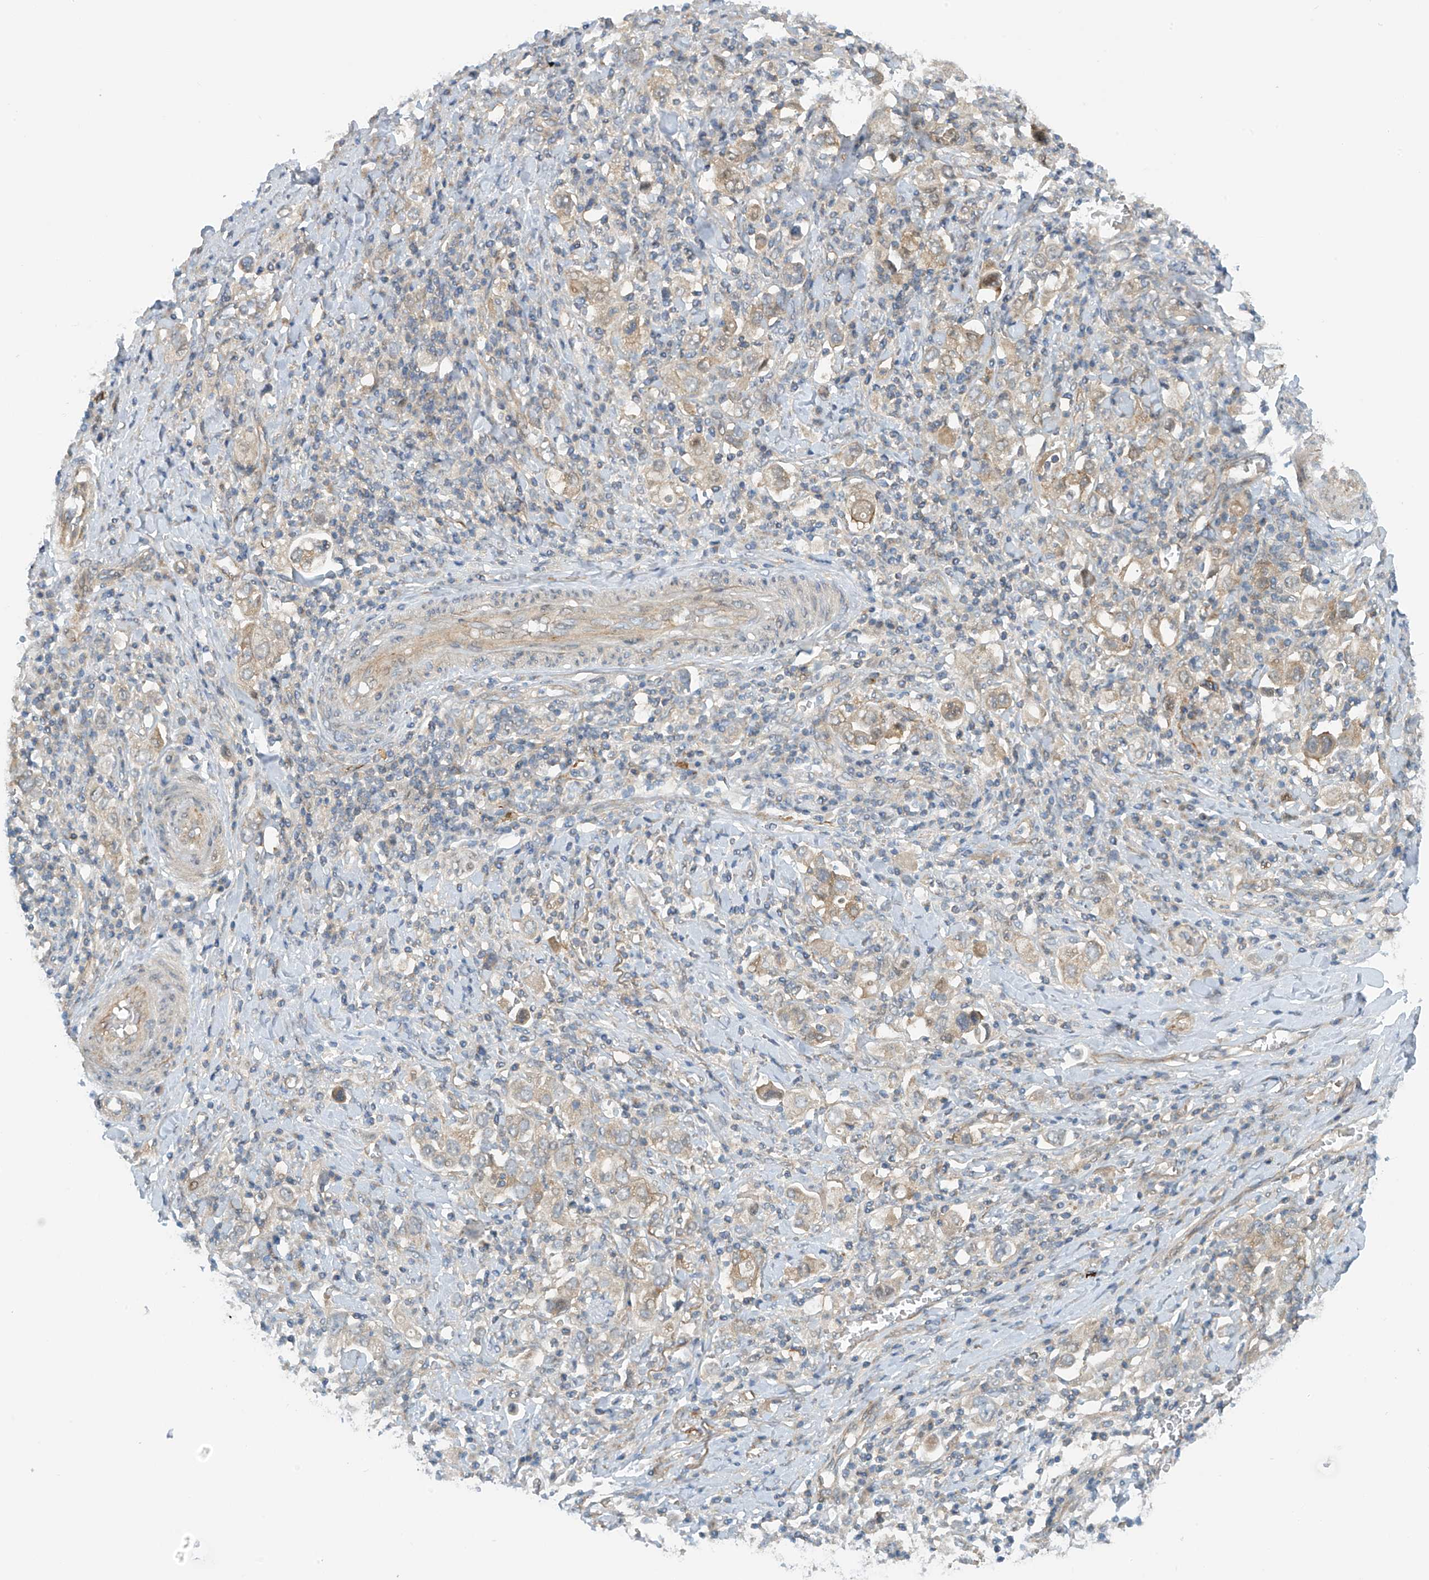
{"staining": {"intensity": "weak", "quantity": "<25%", "location": "cytoplasmic/membranous"}, "tissue": "stomach cancer", "cell_type": "Tumor cells", "image_type": "cancer", "snomed": [{"axis": "morphology", "description": "Adenocarcinoma, NOS"}, {"axis": "topography", "description": "Stomach, upper"}], "caption": "The IHC histopathology image has no significant staining in tumor cells of stomach cancer (adenocarcinoma) tissue.", "gene": "FSD1L", "patient": {"sex": "male", "age": 62}}